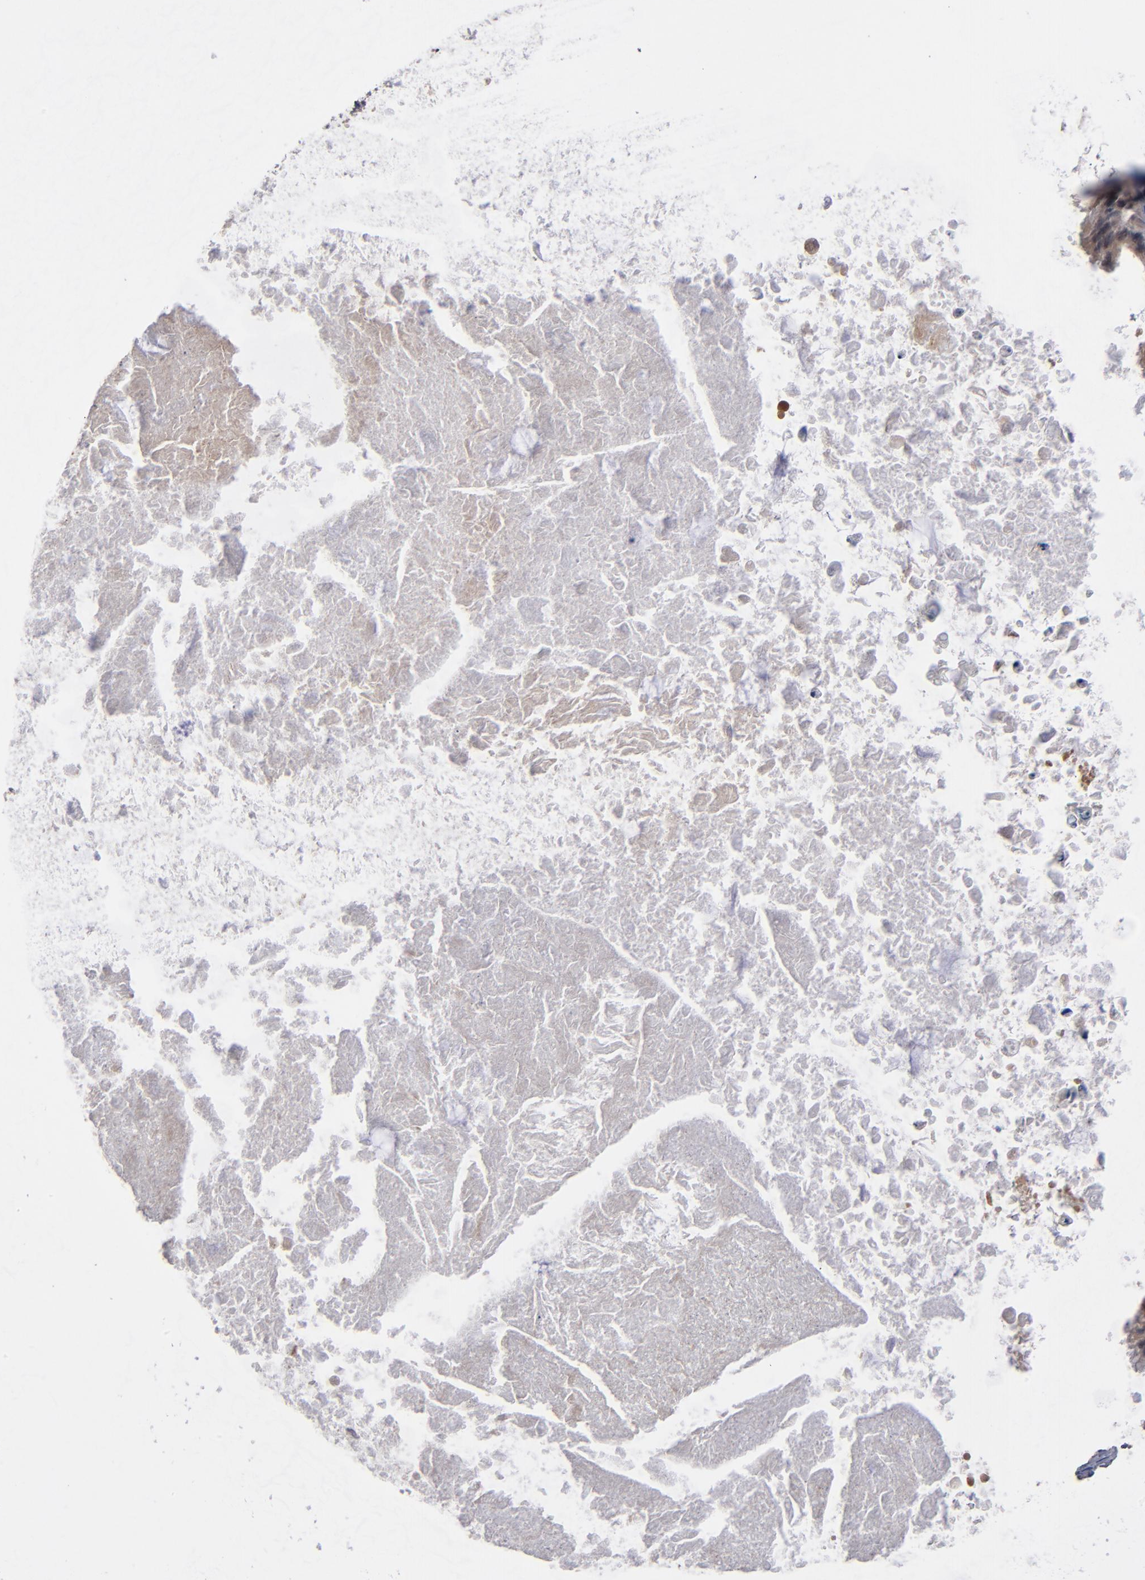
{"staining": {"intensity": "moderate", "quantity": ">75%", "location": "cytoplasmic/membranous"}, "tissue": "ovarian cancer", "cell_type": "Tumor cells", "image_type": "cancer", "snomed": [{"axis": "morphology", "description": "Cystadenocarcinoma, mucinous, NOS"}, {"axis": "topography", "description": "Ovary"}], "caption": "A brown stain shows moderate cytoplasmic/membranous expression of a protein in mucinous cystadenocarcinoma (ovarian) tumor cells.", "gene": "ALG13", "patient": {"sex": "female", "age": 37}}